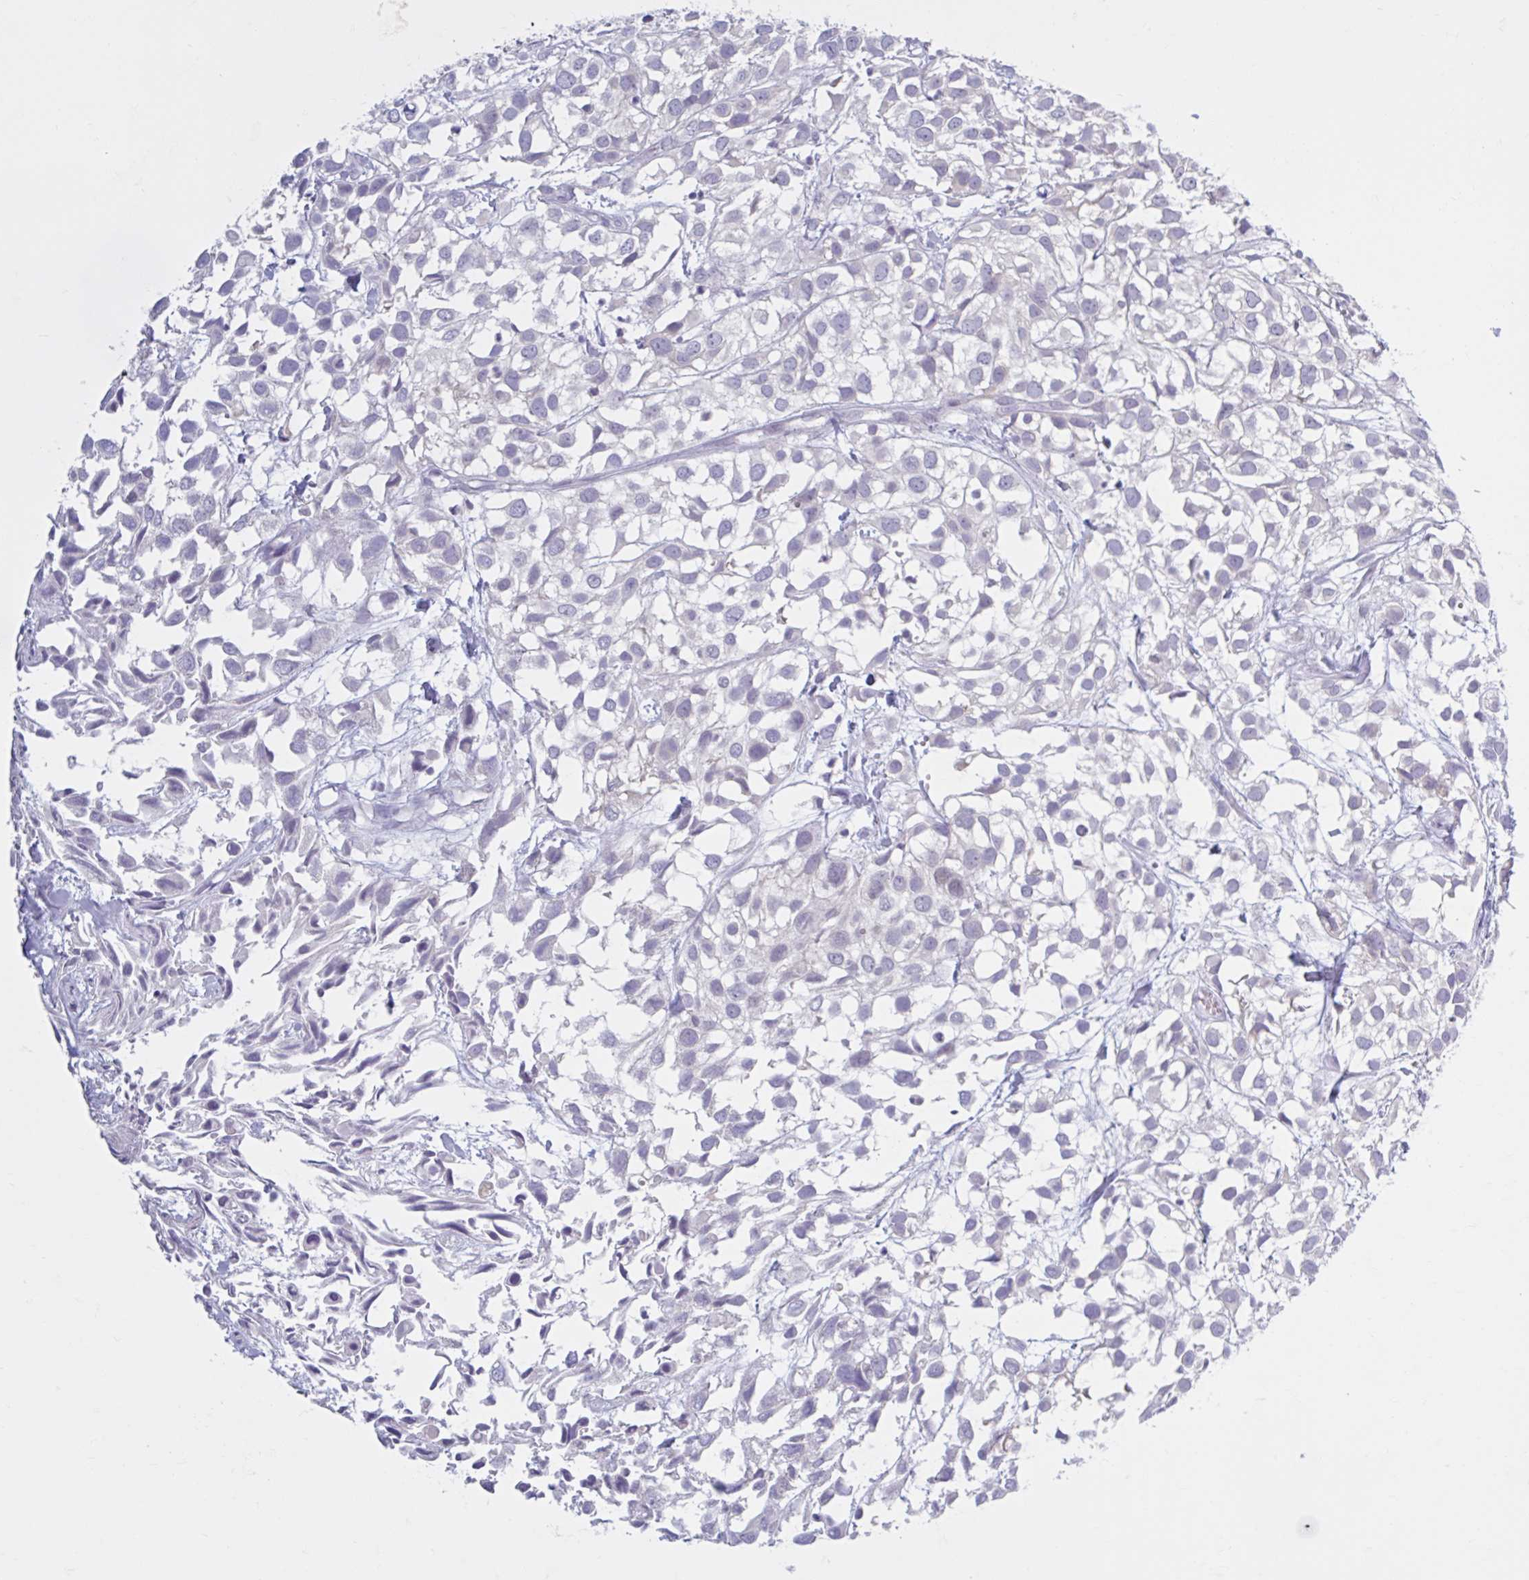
{"staining": {"intensity": "negative", "quantity": "none", "location": "none"}, "tissue": "urothelial cancer", "cell_type": "Tumor cells", "image_type": "cancer", "snomed": [{"axis": "morphology", "description": "Urothelial carcinoma, High grade"}, {"axis": "topography", "description": "Urinary bladder"}], "caption": "Tumor cells are negative for protein expression in human urothelial cancer.", "gene": "FAM153A", "patient": {"sex": "male", "age": 56}}